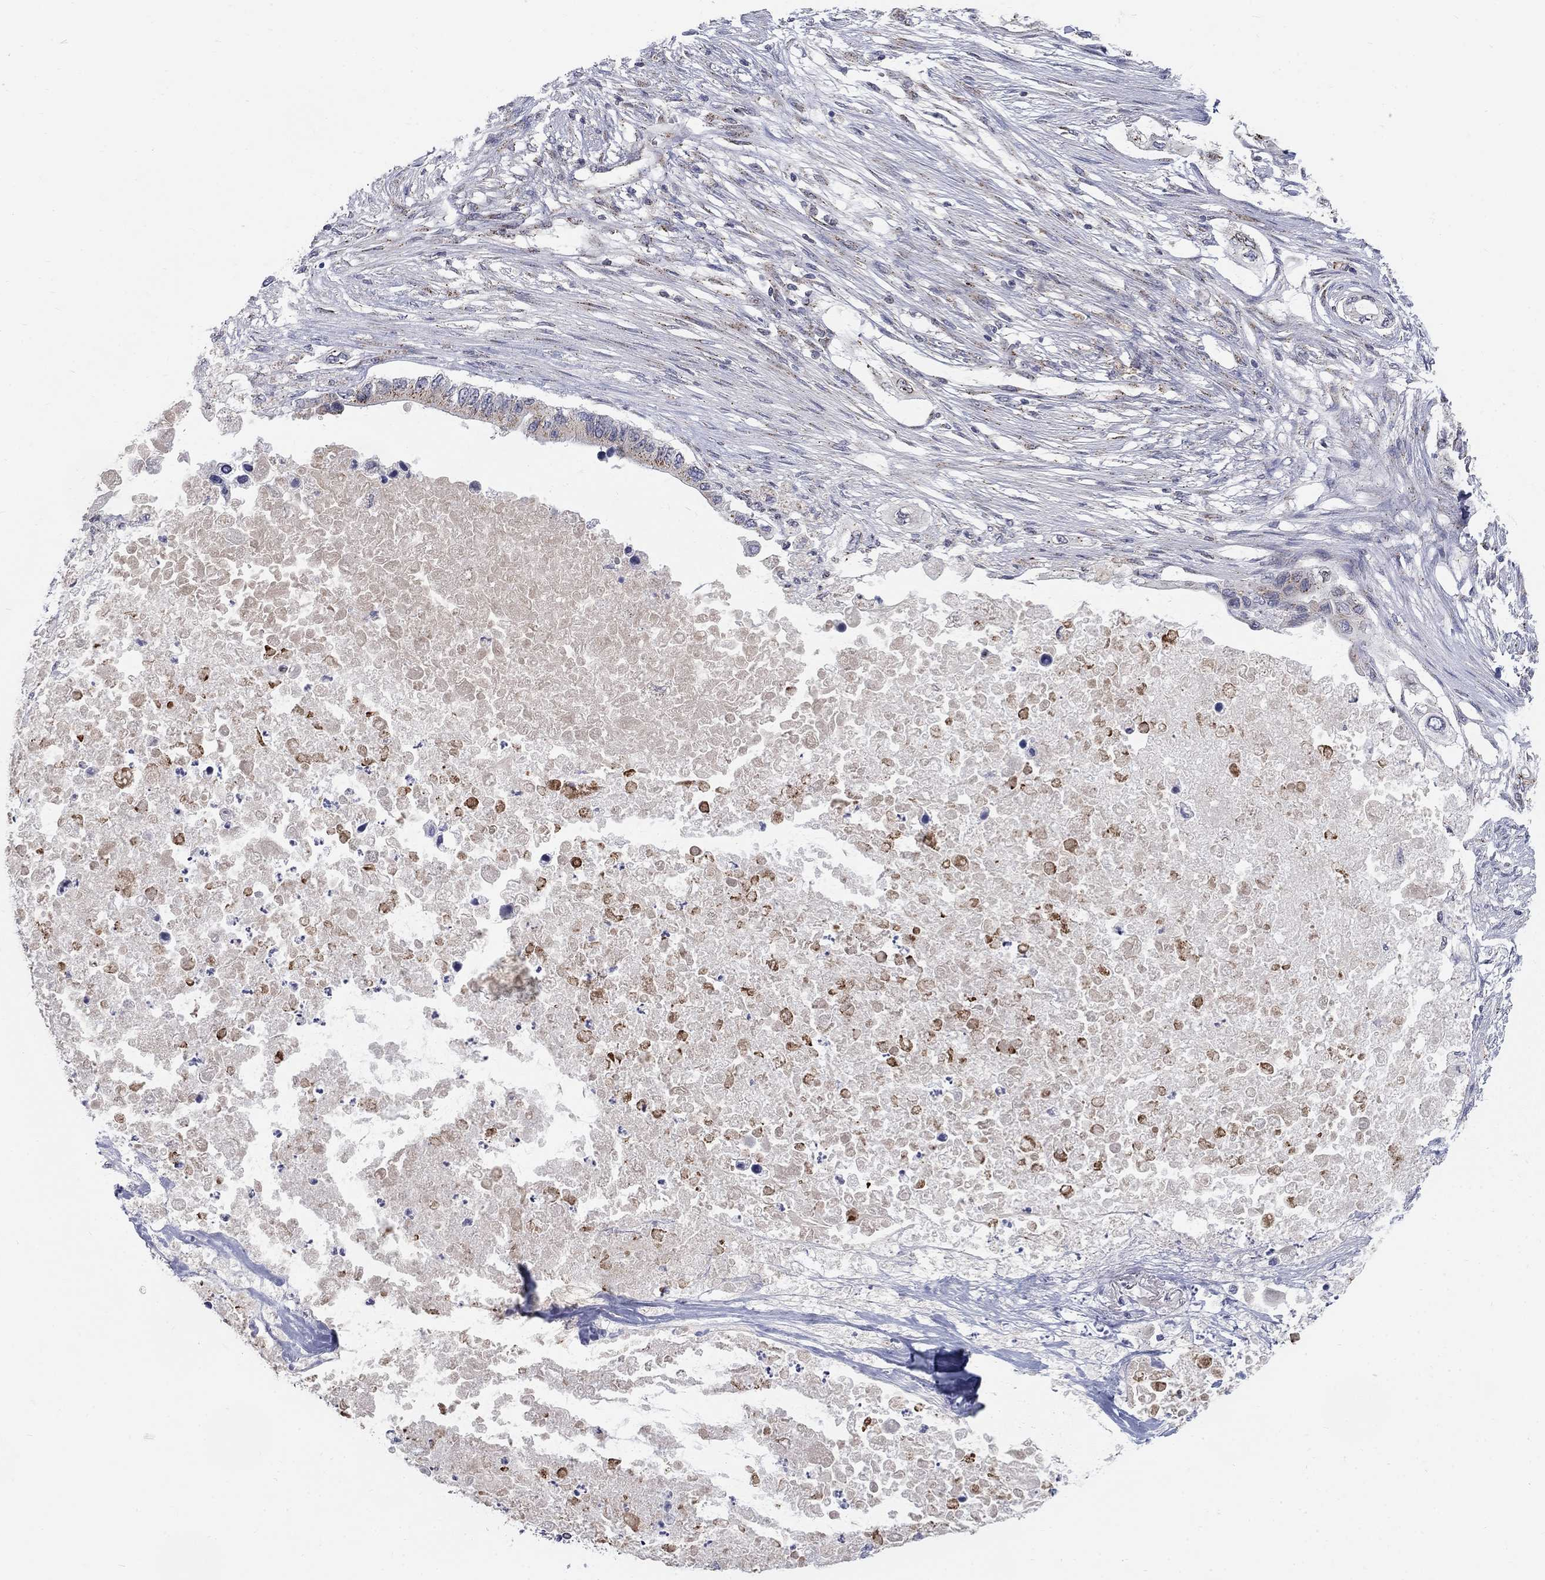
{"staining": {"intensity": "moderate", "quantity": "<25%", "location": "cytoplasmic/membranous"}, "tissue": "pancreatic cancer", "cell_type": "Tumor cells", "image_type": "cancer", "snomed": [{"axis": "morphology", "description": "Adenocarcinoma, NOS"}, {"axis": "topography", "description": "Pancreas"}], "caption": "Human pancreatic cancer (adenocarcinoma) stained for a protein (brown) shows moderate cytoplasmic/membranous positive staining in approximately <25% of tumor cells.", "gene": "PANK3", "patient": {"sex": "female", "age": 63}}